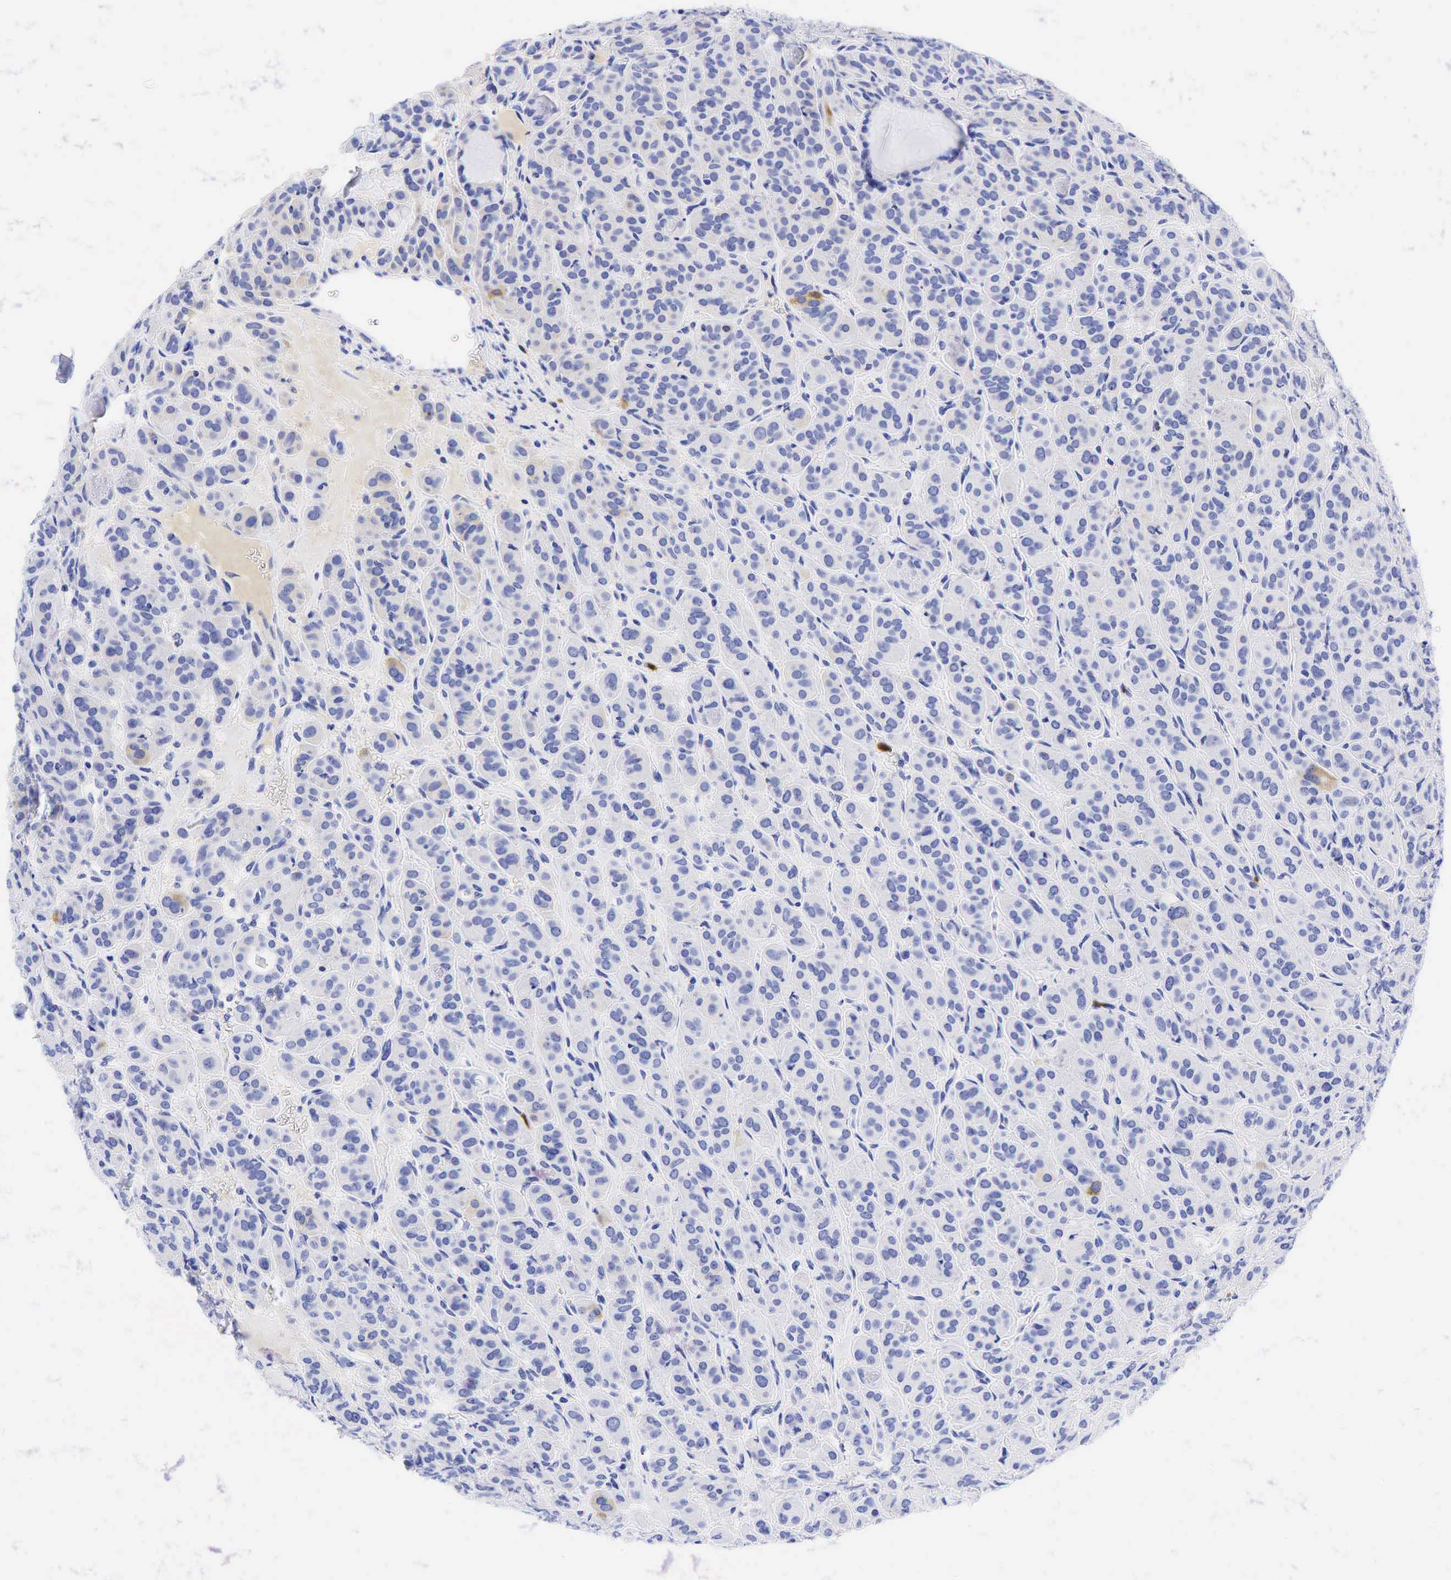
{"staining": {"intensity": "negative", "quantity": "none", "location": "none"}, "tissue": "thyroid cancer", "cell_type": "Tumor cells", "image_type": "cancer", "snomed": [{"axis": "morphology", "description": "Follicular adenoma carcinoma, NOS"}, {"axis": "topography", "description": "Thyroid gland"}], "caption": "Immunohistochemistry image of neoplastic tissue: thyroid cancer stained with DAB (3,3'-diaminobenzidine) reveals no significant protein expression in tumor cells.", "gene": "TNFRSF8", "patient": {"sex": "female", "age": 71}}